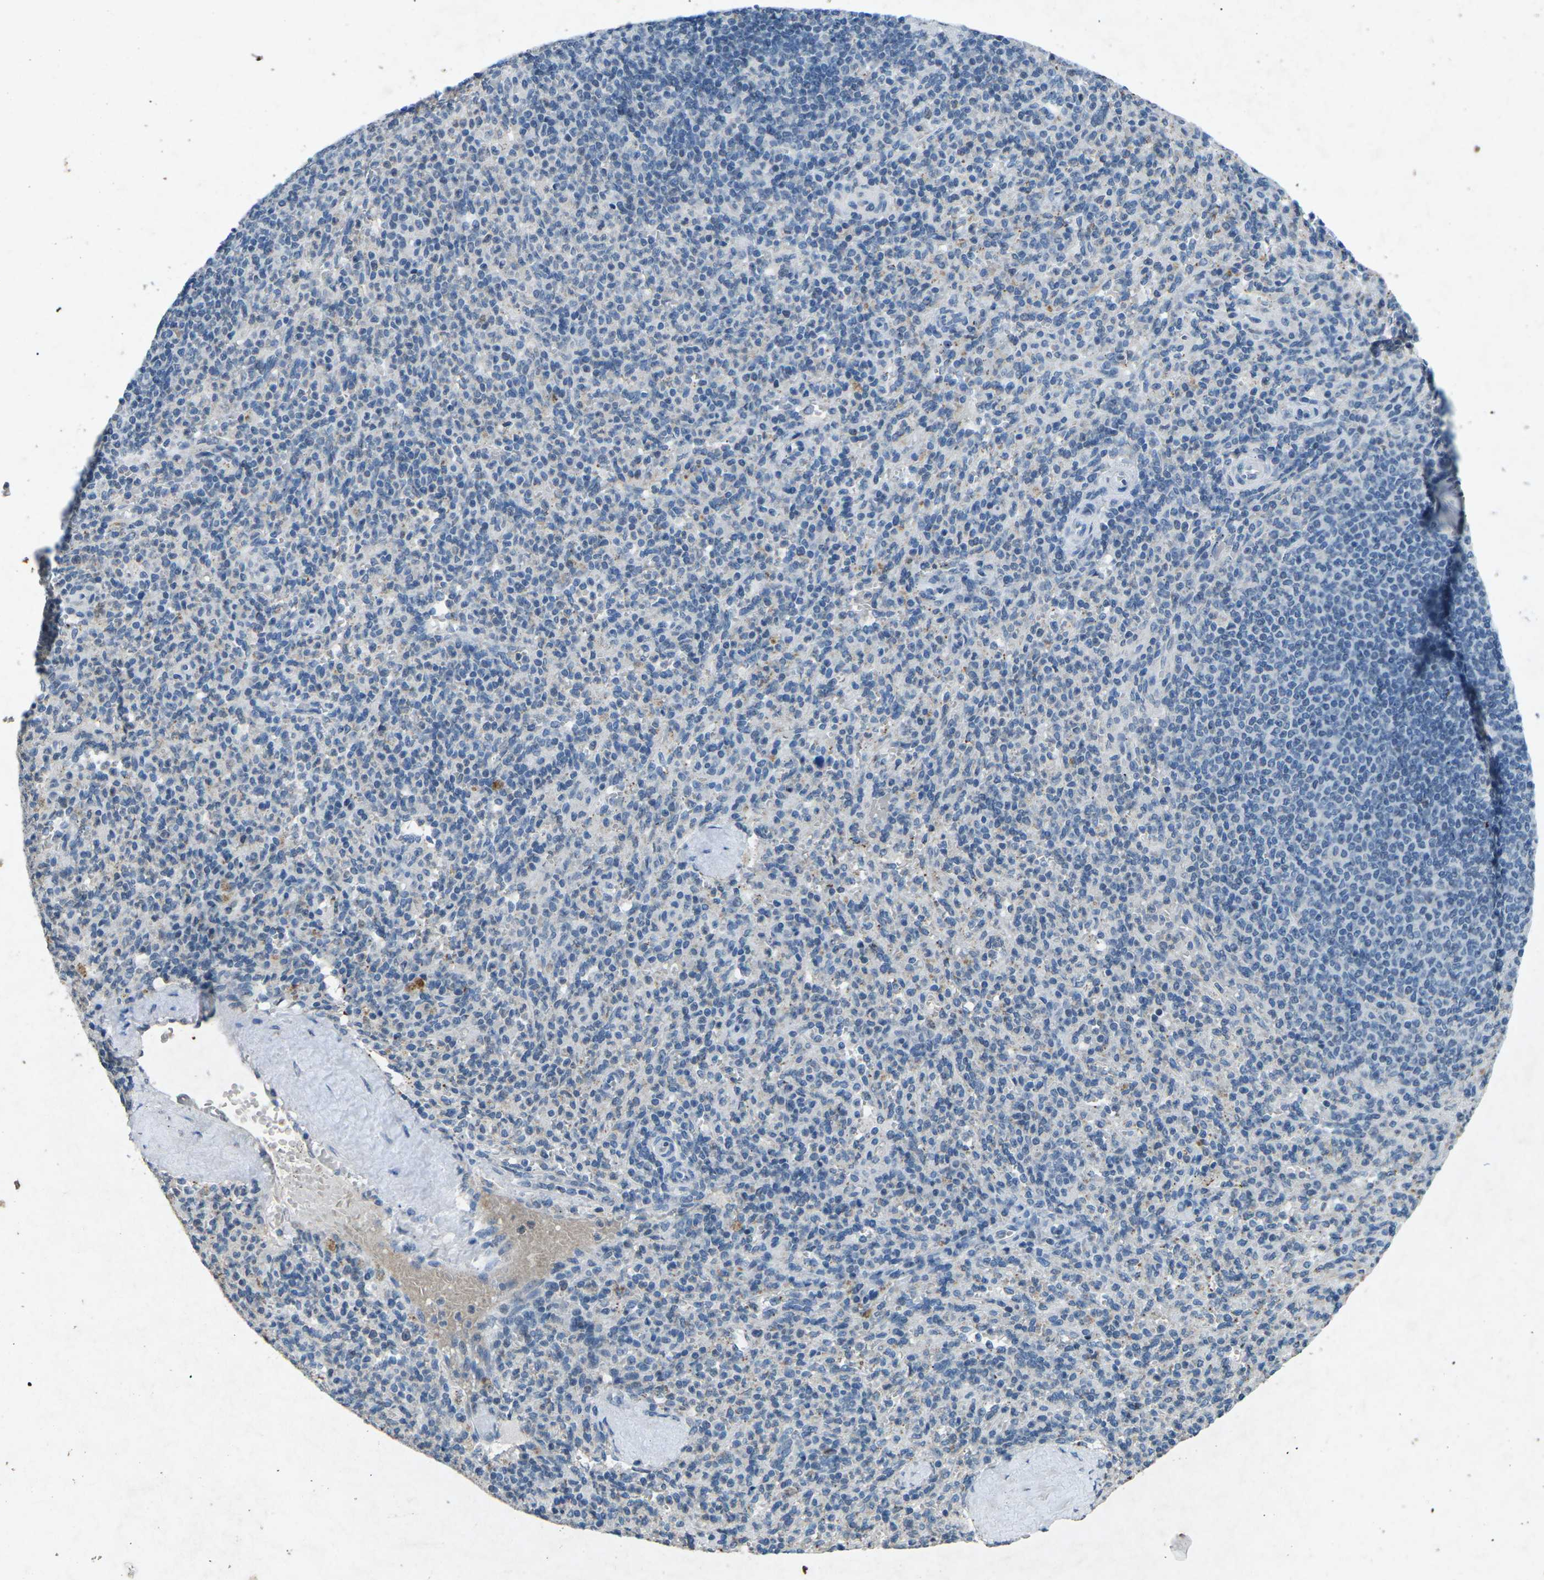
{"staining": {"intensity": "negative", "quantity": "none", "location": "none"}, "tissue": "spleen", "cell_type": "Cells in red pulp", "image_type": "normal", "snomed": [{"axis": "morphology", "description": "Normal tissue, NOS"}, {"axis": "topography", "description": "Spleen"}], "caption": "A high-resolution image shows immunohistochemistry staining of benign spleen, which reveals no significant expression in cells in red pulp.", "gene": "A1BG", "patient": {"sex": "male", "age": 36}}